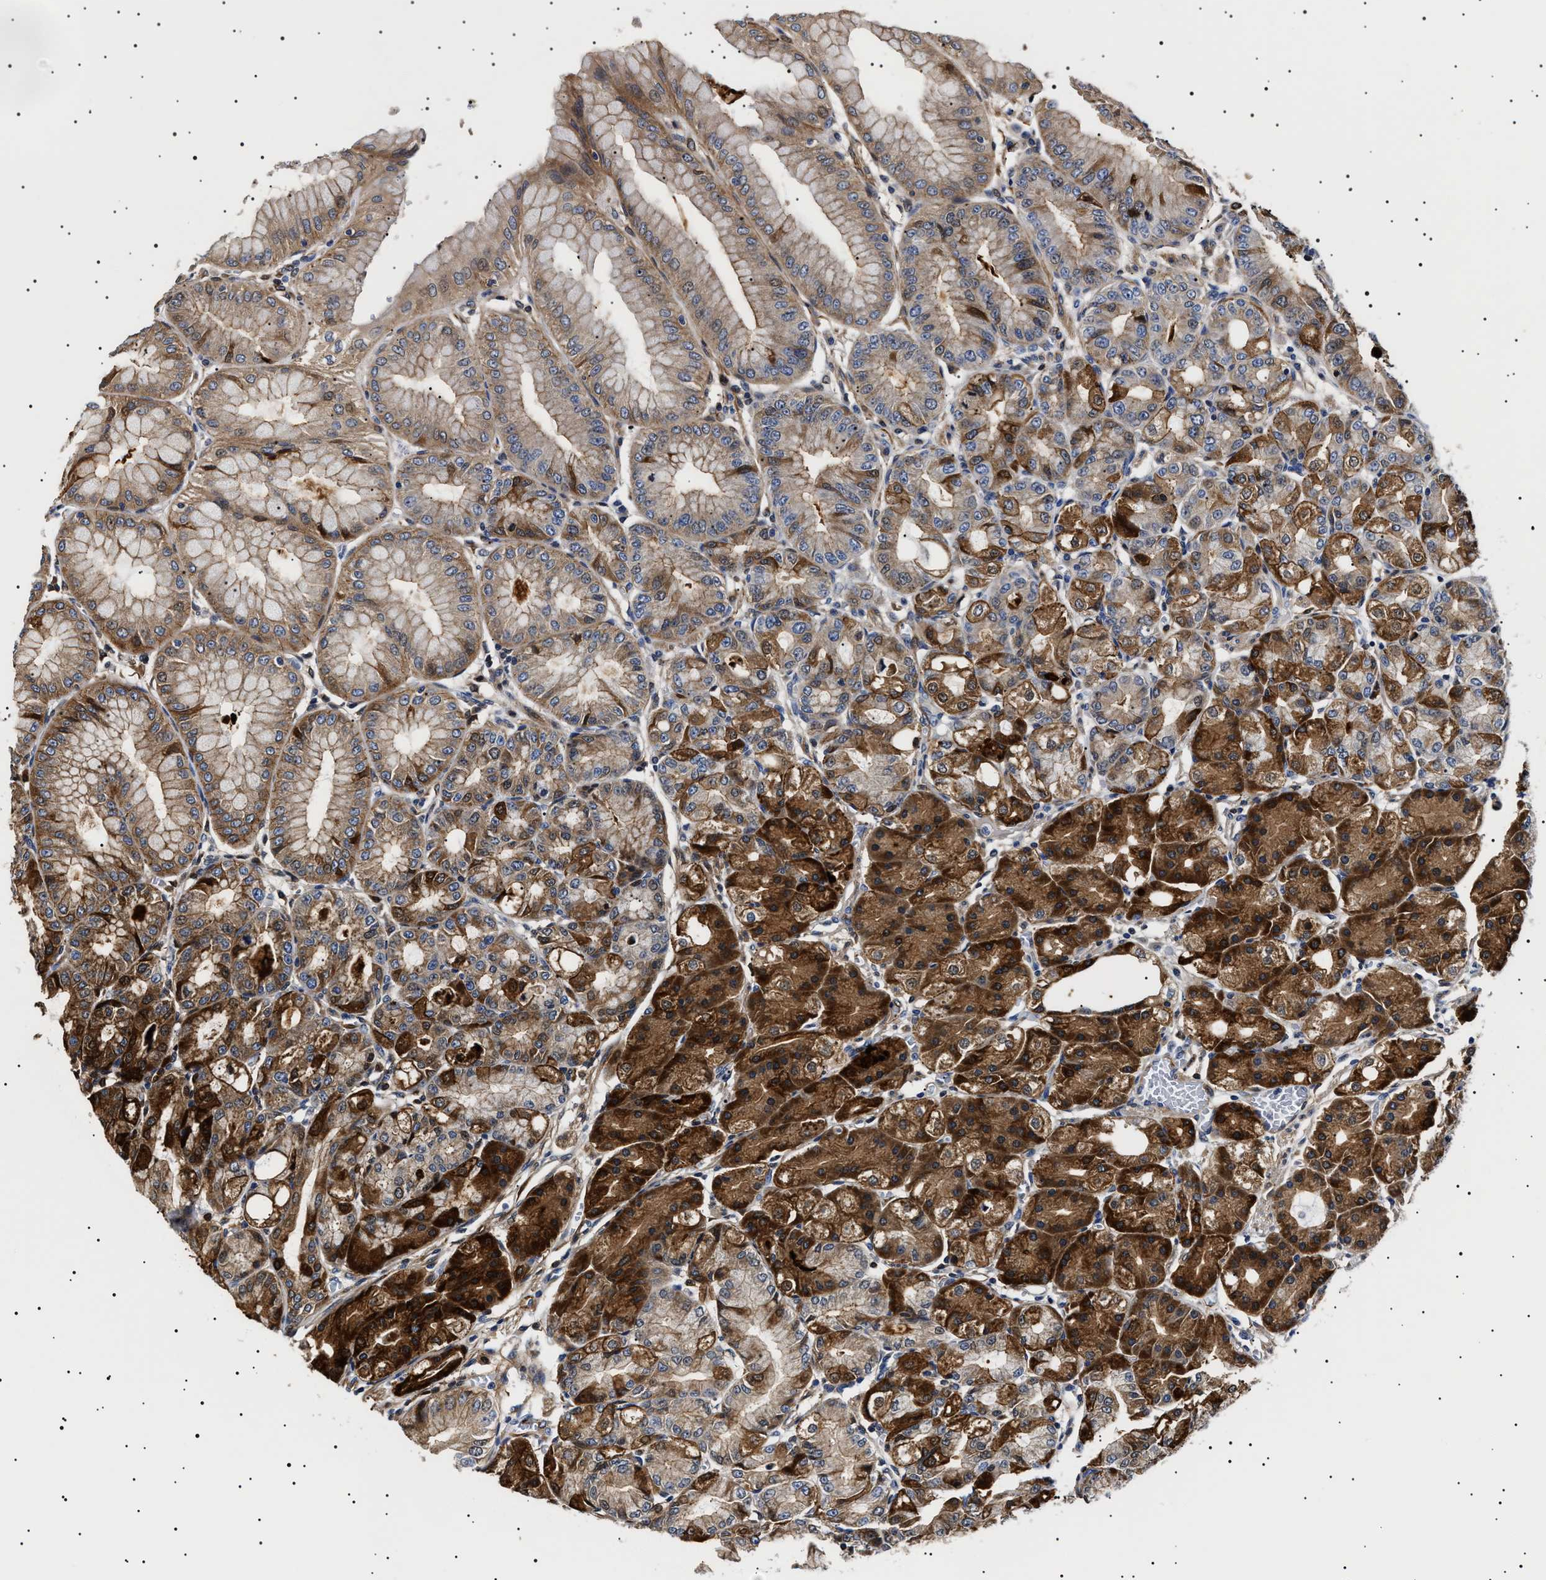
{"staining": {"intensity": "strong", "quantity": "25%-75%", "location": "cytoplasmic/membranous"}, "tissue": "stomach", "cell_type": "Glandular cells", "image_type": "normal", "snomed": [{"axis": "morphology", "description": "Normal tissue, NOS"}, {"axis": "topography", "description": "Stomach, lower"}], "caption": "Protein positivity by immunohistochemistry exhibits strong cytoplasmic/membranous expression in approximately 25%-75% of glandular cells in unremarkable stomach. Using DAB (brown) and hematoxylin (blue) stains, captured at high magnification using brightfield microscopy.", "gene": "SLC4A7", "patient": {"sex": "male", "age": 71}}